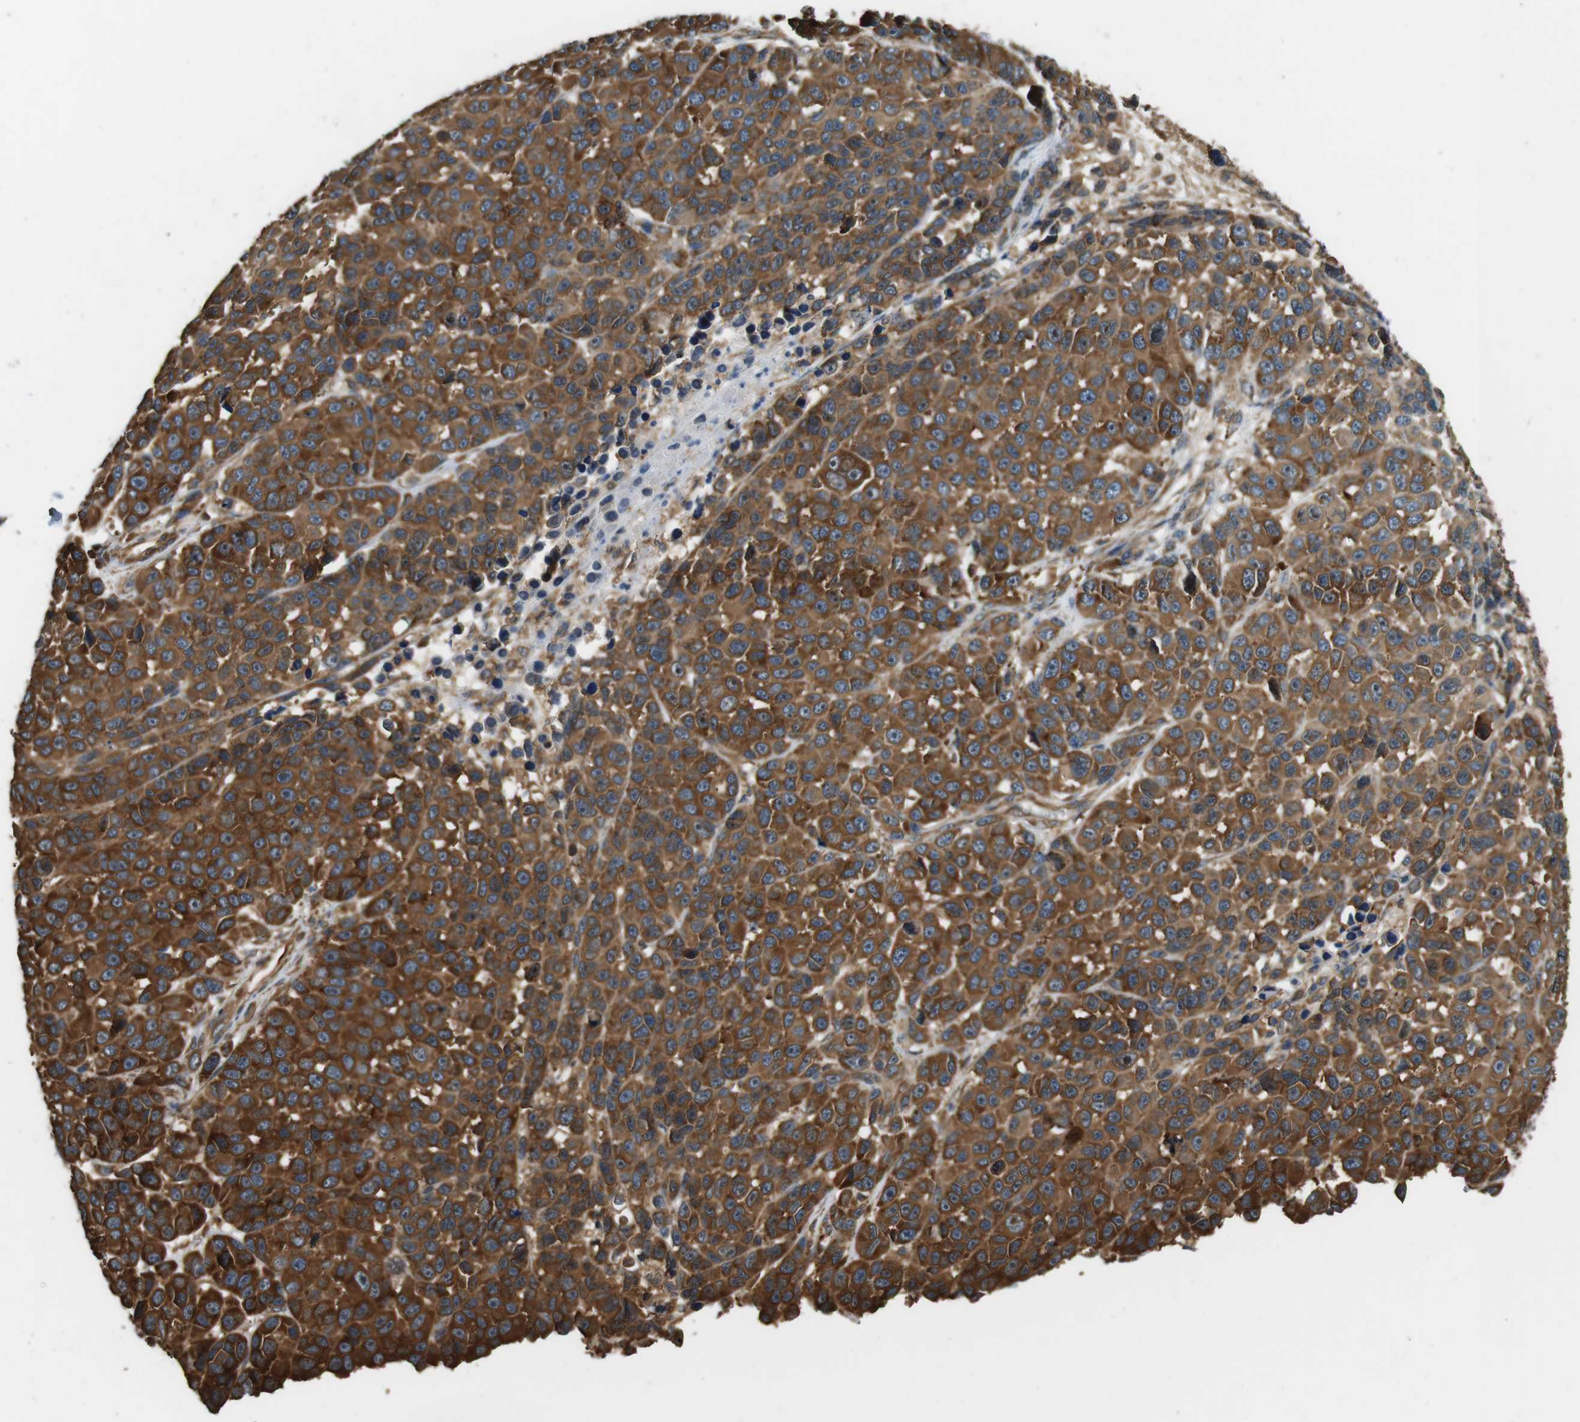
{"staining": {"intensity": "strong", "quantity": "25%-75%", "location": "cytoplasmic/membranous"}, "tissue": "melanoma", "cell_type": "Tumor cells", "image_type": "cancer", "snomed": [{"axis": "morphology", "description": "Malignant melanoma, NOS"}, {"axis": "topography", "description": "Skin"}], "caption": "Immunohistochemistry (IHC) photomicrograph of malignant melanoma stained for a protein (brown), which reveals high levels of strong cytoplasmic/membranous staining in about 25%-75% of tumor cells.", "gene": "PA2G4", "patient": {"sex": "male", "age": 53}}